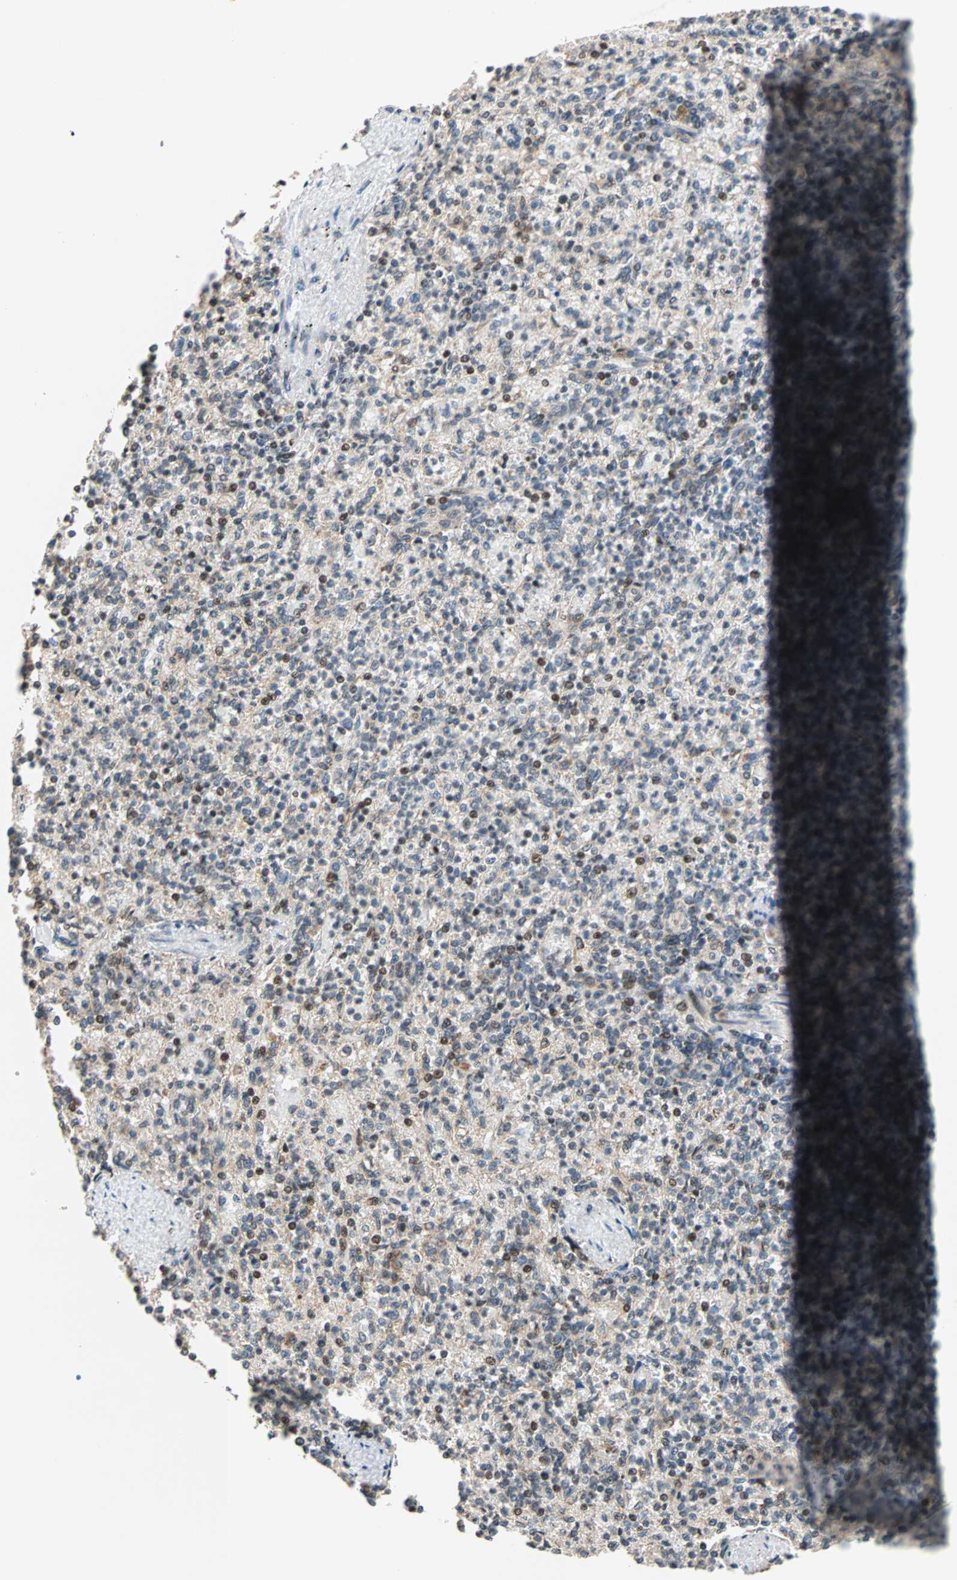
{"staining": {"intensity": "strong", "quantity": "25%-75%", "location": "cytoplasmic/membranous,nuclear"}, "tissue": "spleen", "cell_type": "Cells in red pulp", "image_type": "normal", "snomed": [{"axis": "morphology", "description": "Normal tissue, NOS"}, {"axis": "topography", "description": "Spleen"}], "caption": "Cells in red pulp show high levels of strong cytoplasmic/membranous,nuclear expression in approximately 25%-75% of cells in unremarkable human spleen.", "gene": "HECW1", "patient": {"sex": "female", "age": 74}}